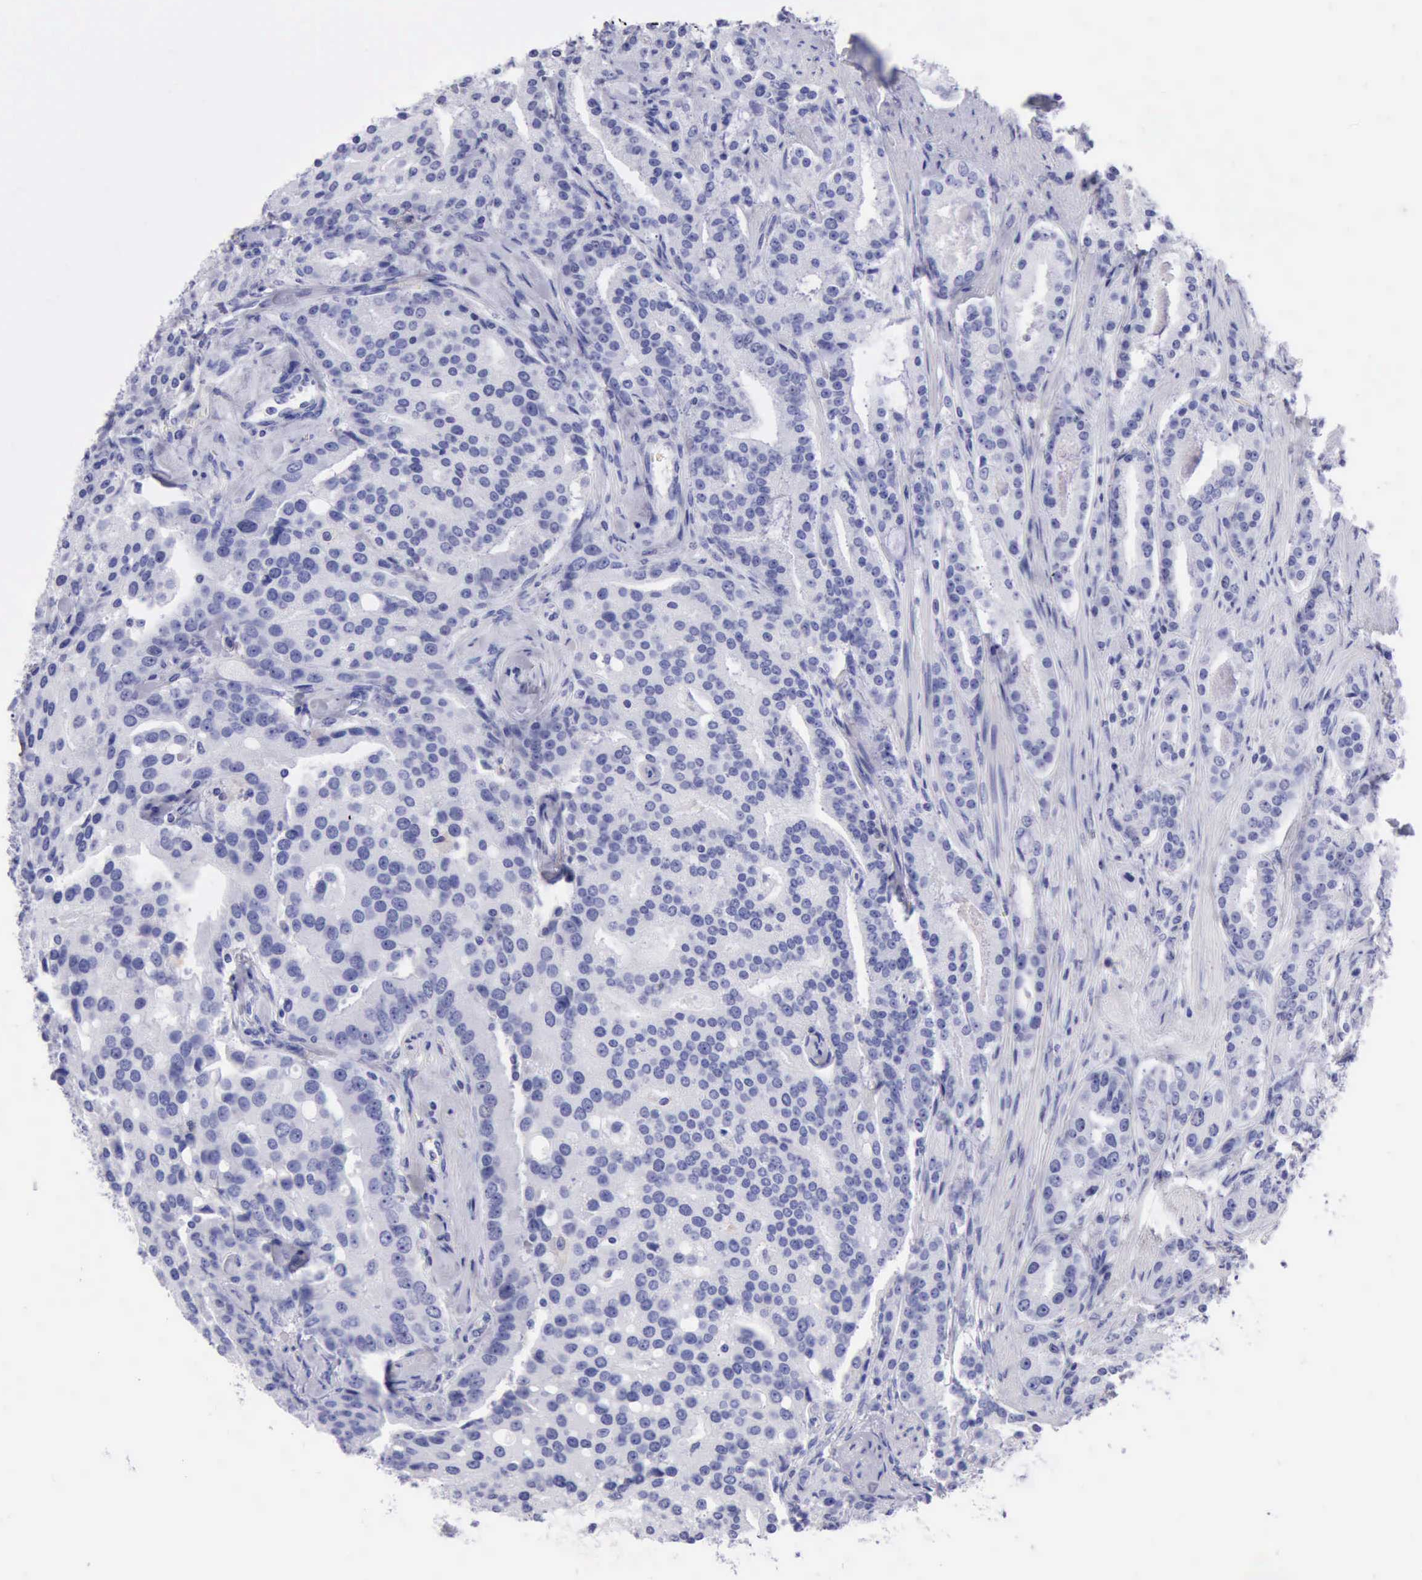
{"staining": {"intensity": "negative", "quantity": "none", "location": "none"}, "tissue": "prostate cancer", "cell_type": "Tumor cells", "image_type": "cancer", "snomed": [{"axis": "morphology", "description": "Adenocarcinoma, Medium grade"}, {"axis": "topography", "description": "Prostate"}], "caption": "Tumor cells are negative for brown protein staining in prostate cancer.", "gene": "MCM2", "patient": {"sex": "male", "age": 72}}